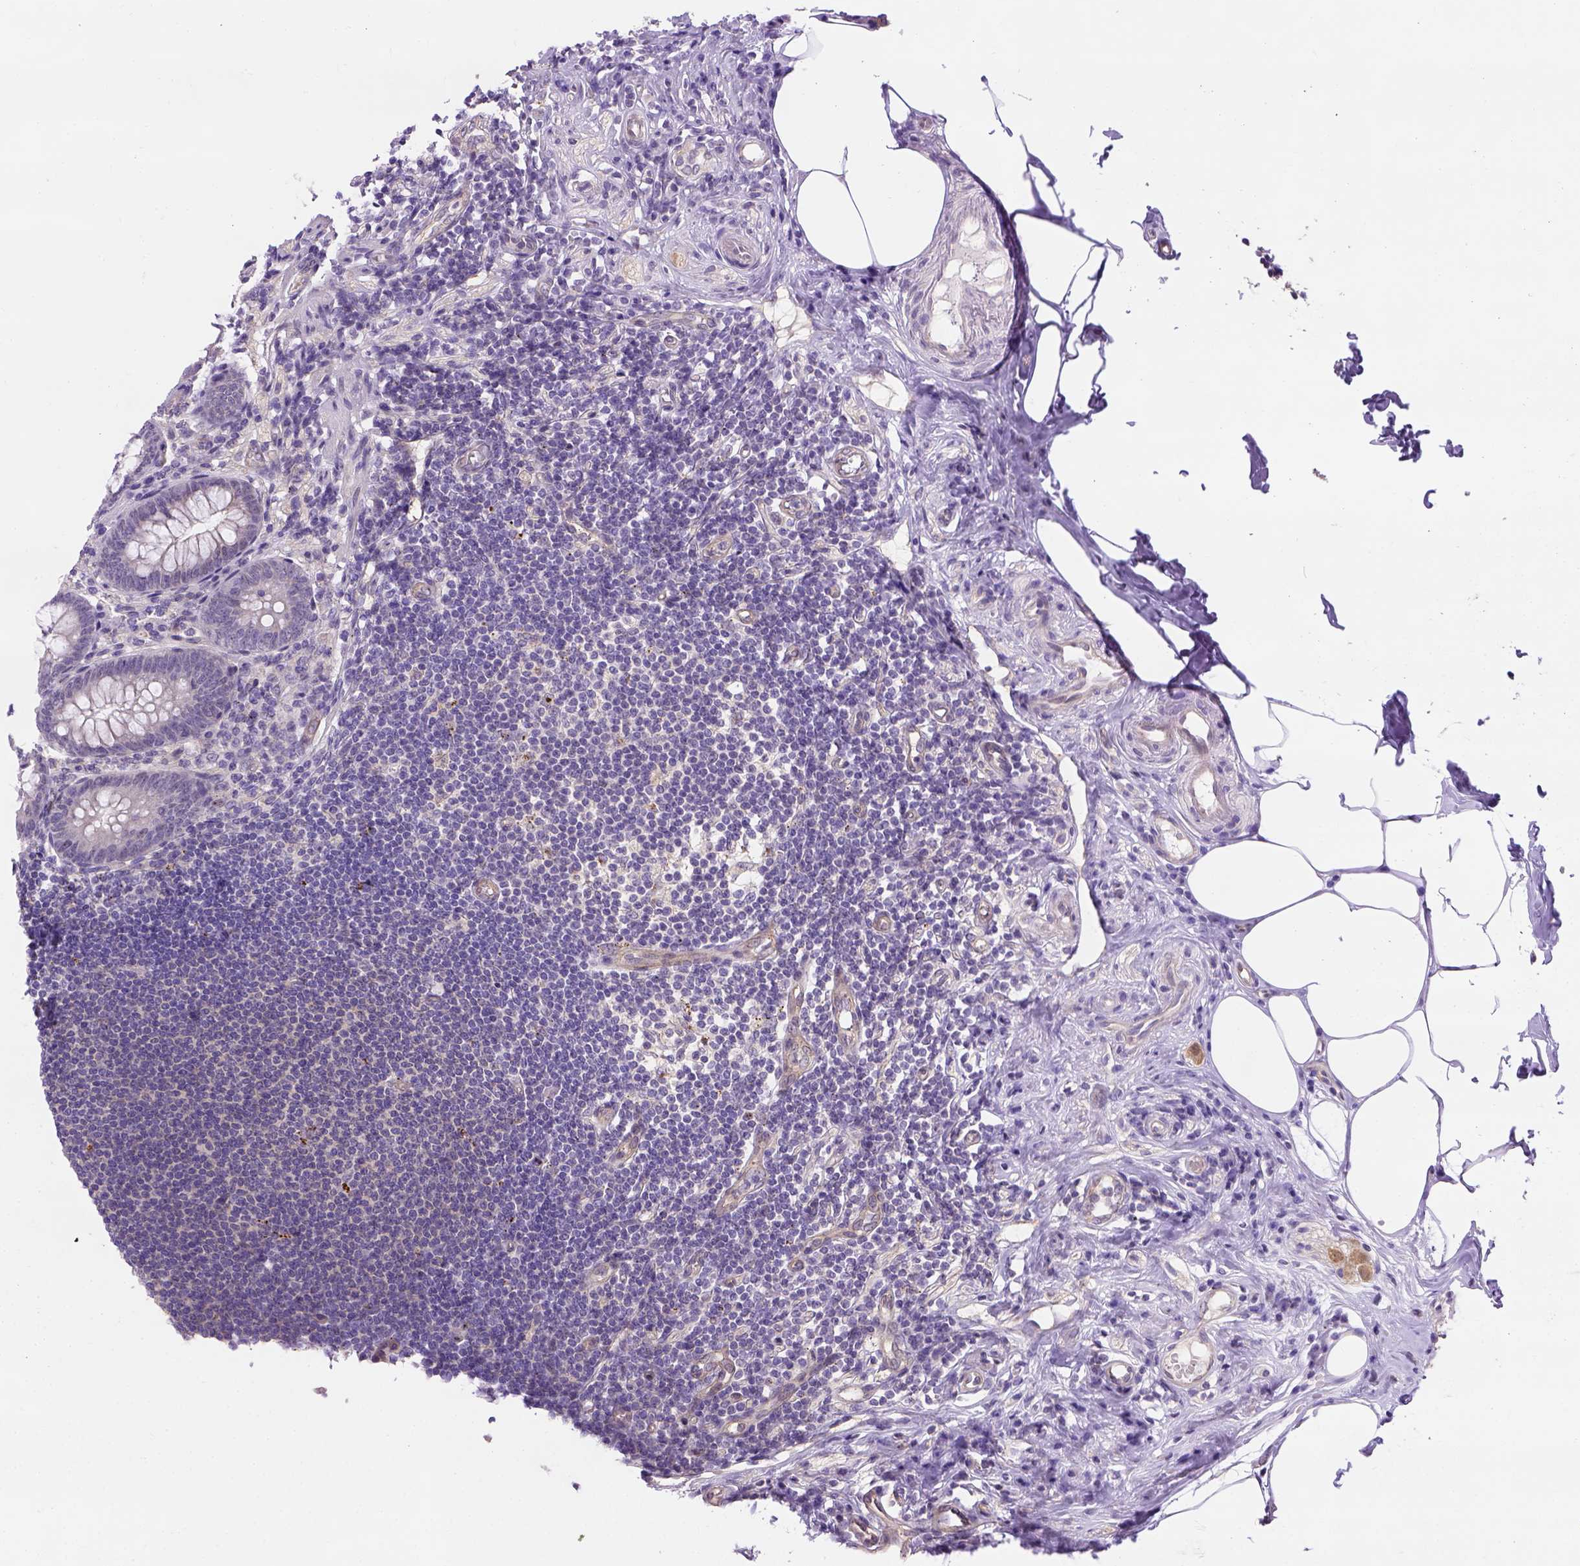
{"staining": {"intensity": "weak", "quantity": "<25%", "location": "cytoplasmic/membranous"}, "tissue": "appendix", "cell_type": "Glandular cells", "image_type": "normal", "snomed": [{"axis": "morphology", "description": "Normal tissue, NOS"}, {"axis": "topography", "description": "Appendix"}], "caption": "IHC of normal human appendix displays no positivity in glandular cells. (Brightfield microscopy of DAB (3,3'-diaminobenzidine) immunohistochemistry at high magnification).", "gene": "KAZN", "patient": {"sex": "female", "age": 57}}